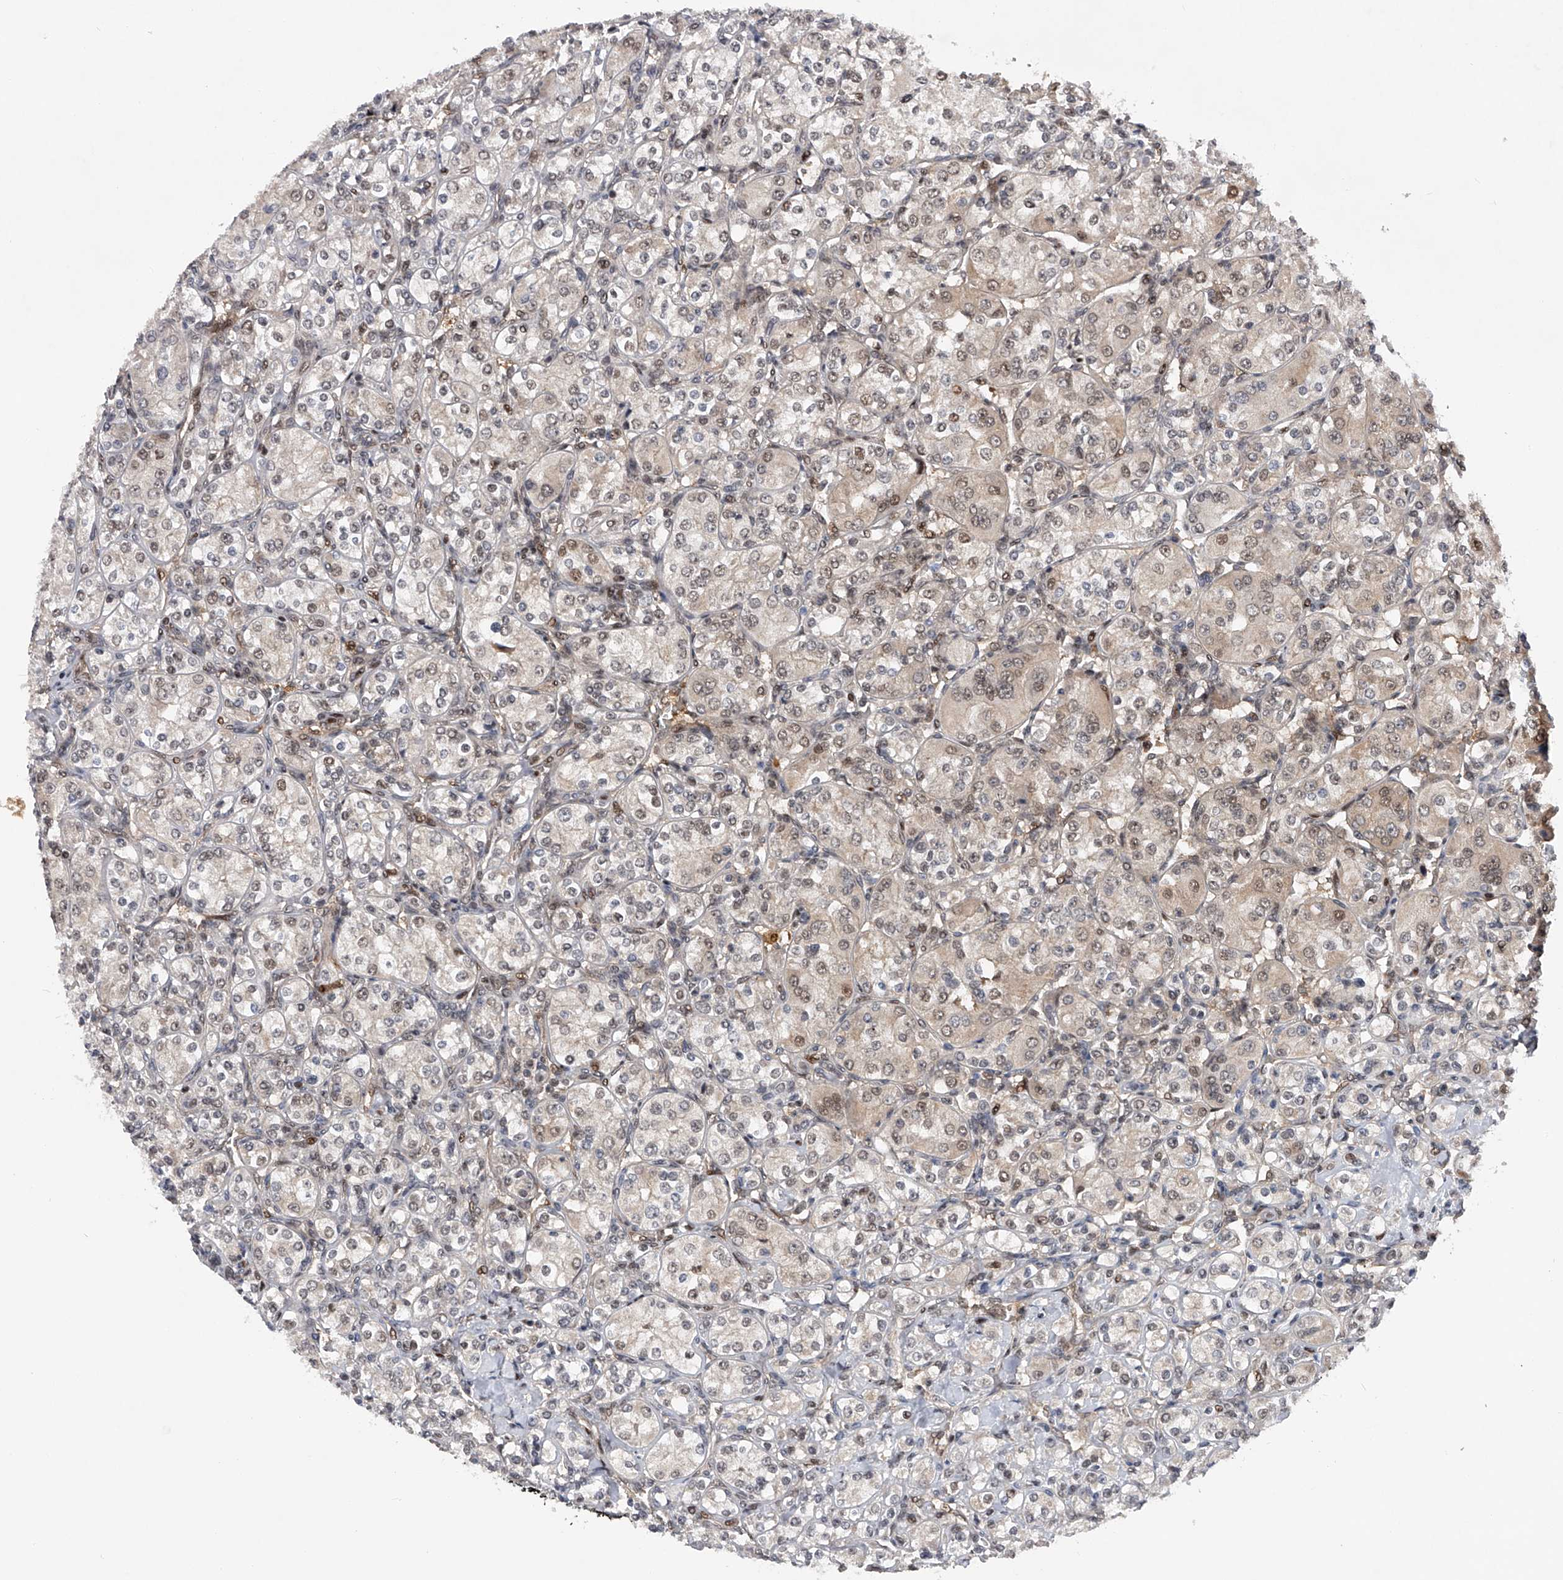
{"staining": {"intensity": "weak", "quantity": "<25%", "location": "cytoplasmic/membranous,nuclear"}, "tissue": "renal cancer", "cell_type": "Tumor cells", "image_type": "cancer", "snomed": [{"axis": "morphology", "description": "Adenocarcinoma, NOS"}, {"axis": "topography", "description": "Kidney"}], "caption": "High magnification brightfield microscopy of adenocarcinoma (renal) stained with DAB (3,3'-diaminobenzidine) (brown) and counterstained with hematoxylin (blue): tumor cells show no significant staining.", "gene": "RWDD2A", "patient": {"sex": "male", "age": 77}}